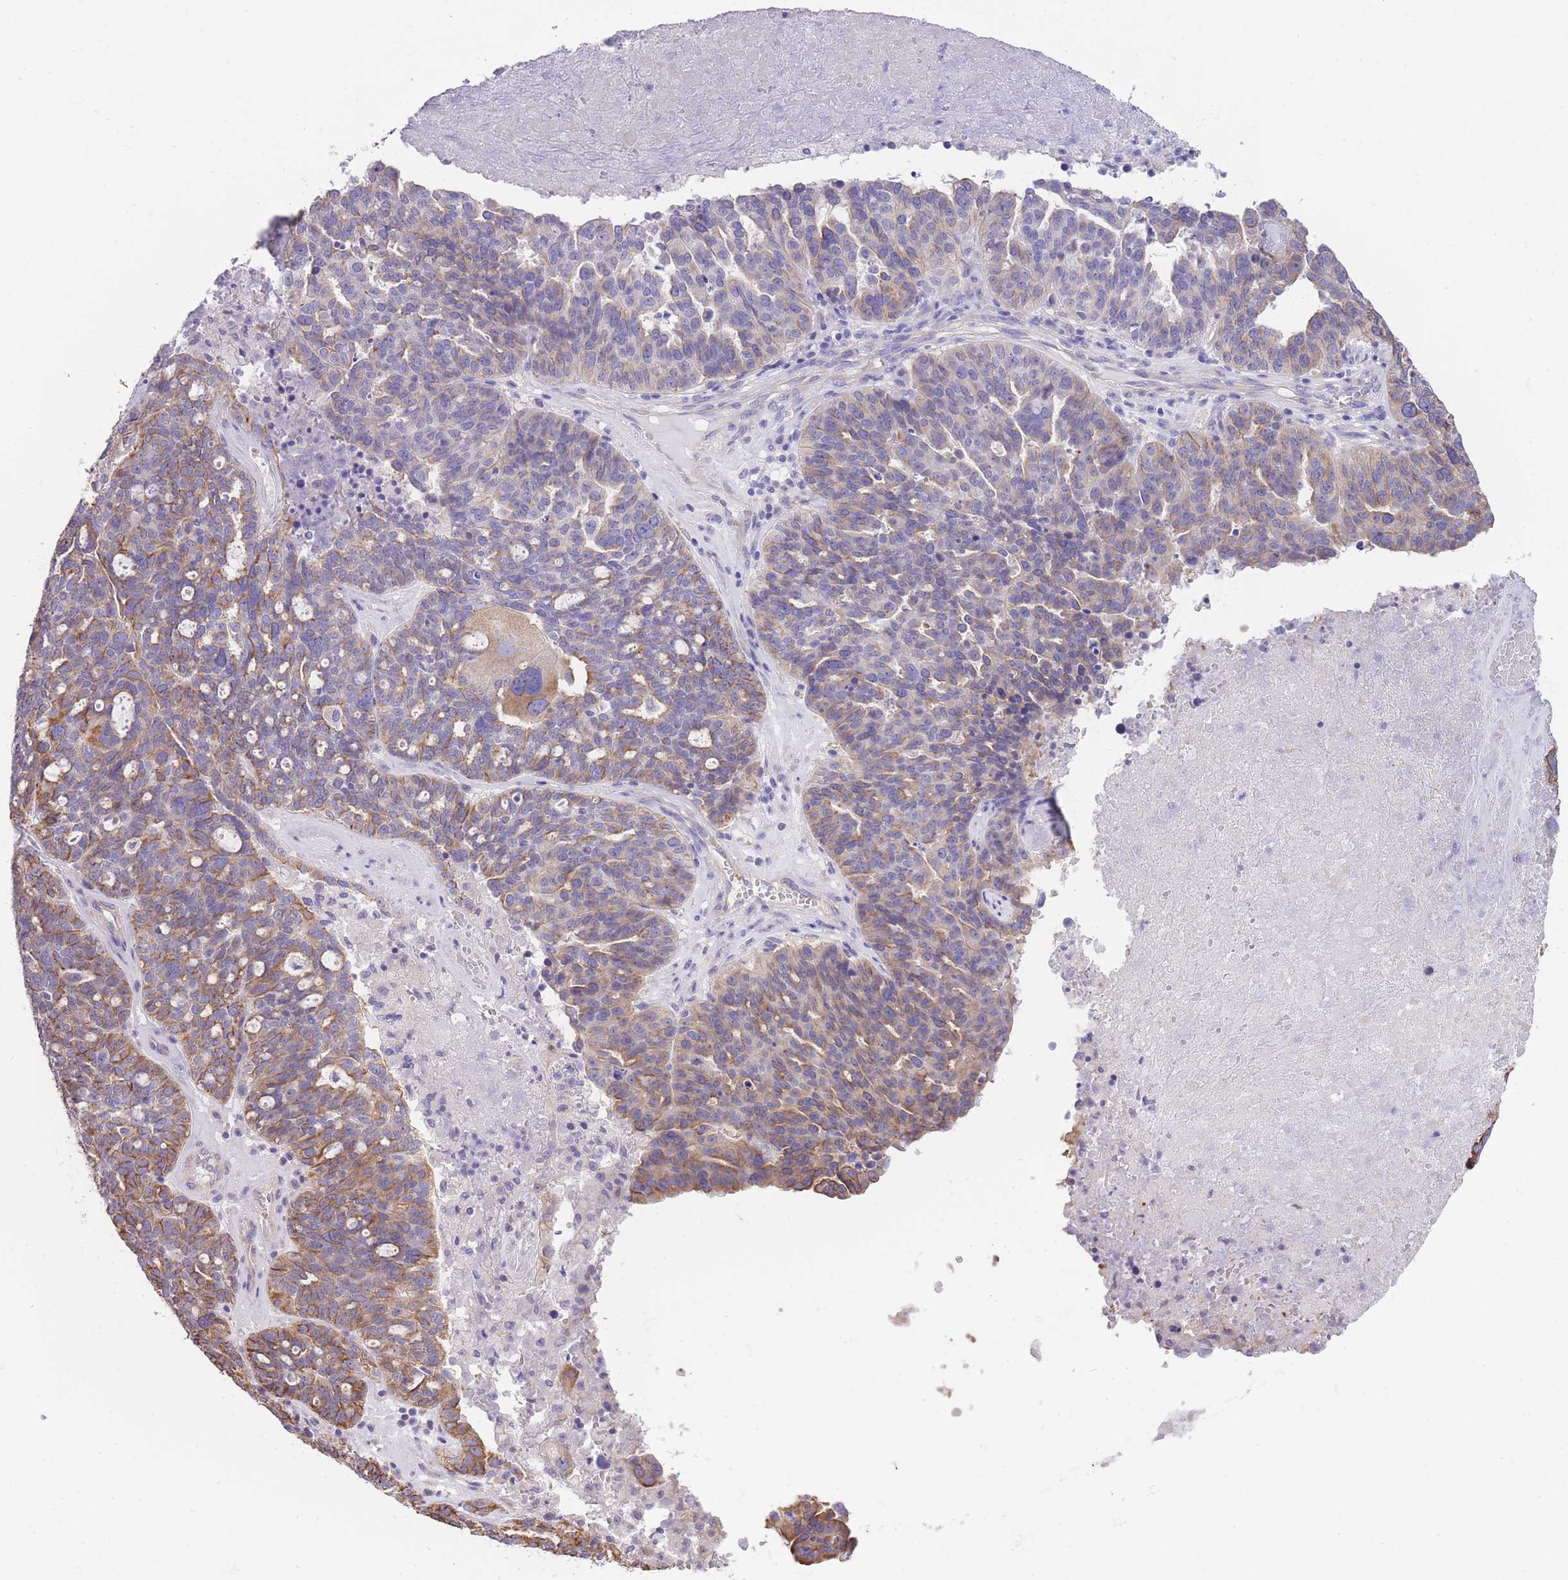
{"staining": {"intensity": "moderate", "quantity": "25%-75%", "location": "cytoplasmic/membranous"}, "tissue": "ovarian cancer", "cell_type": "Tumor cells", "image_type": "cancer", "snomed": [{"axis": "morphology", "description": "Cystadenocarcinoma, serous, NOS"}, {"axis": "topography", "description": "Ovary"}], "caption": "Moderate cytoplasmic/membranous staining is present in about 25%-75% of tumor cells in ovarian serous cystadenocarcinoma. (brown staining indicates protein expression, while blue staining denotes nuclei).", "gene": "RHOU", "patient": {"sex": "female", "age": 59}}